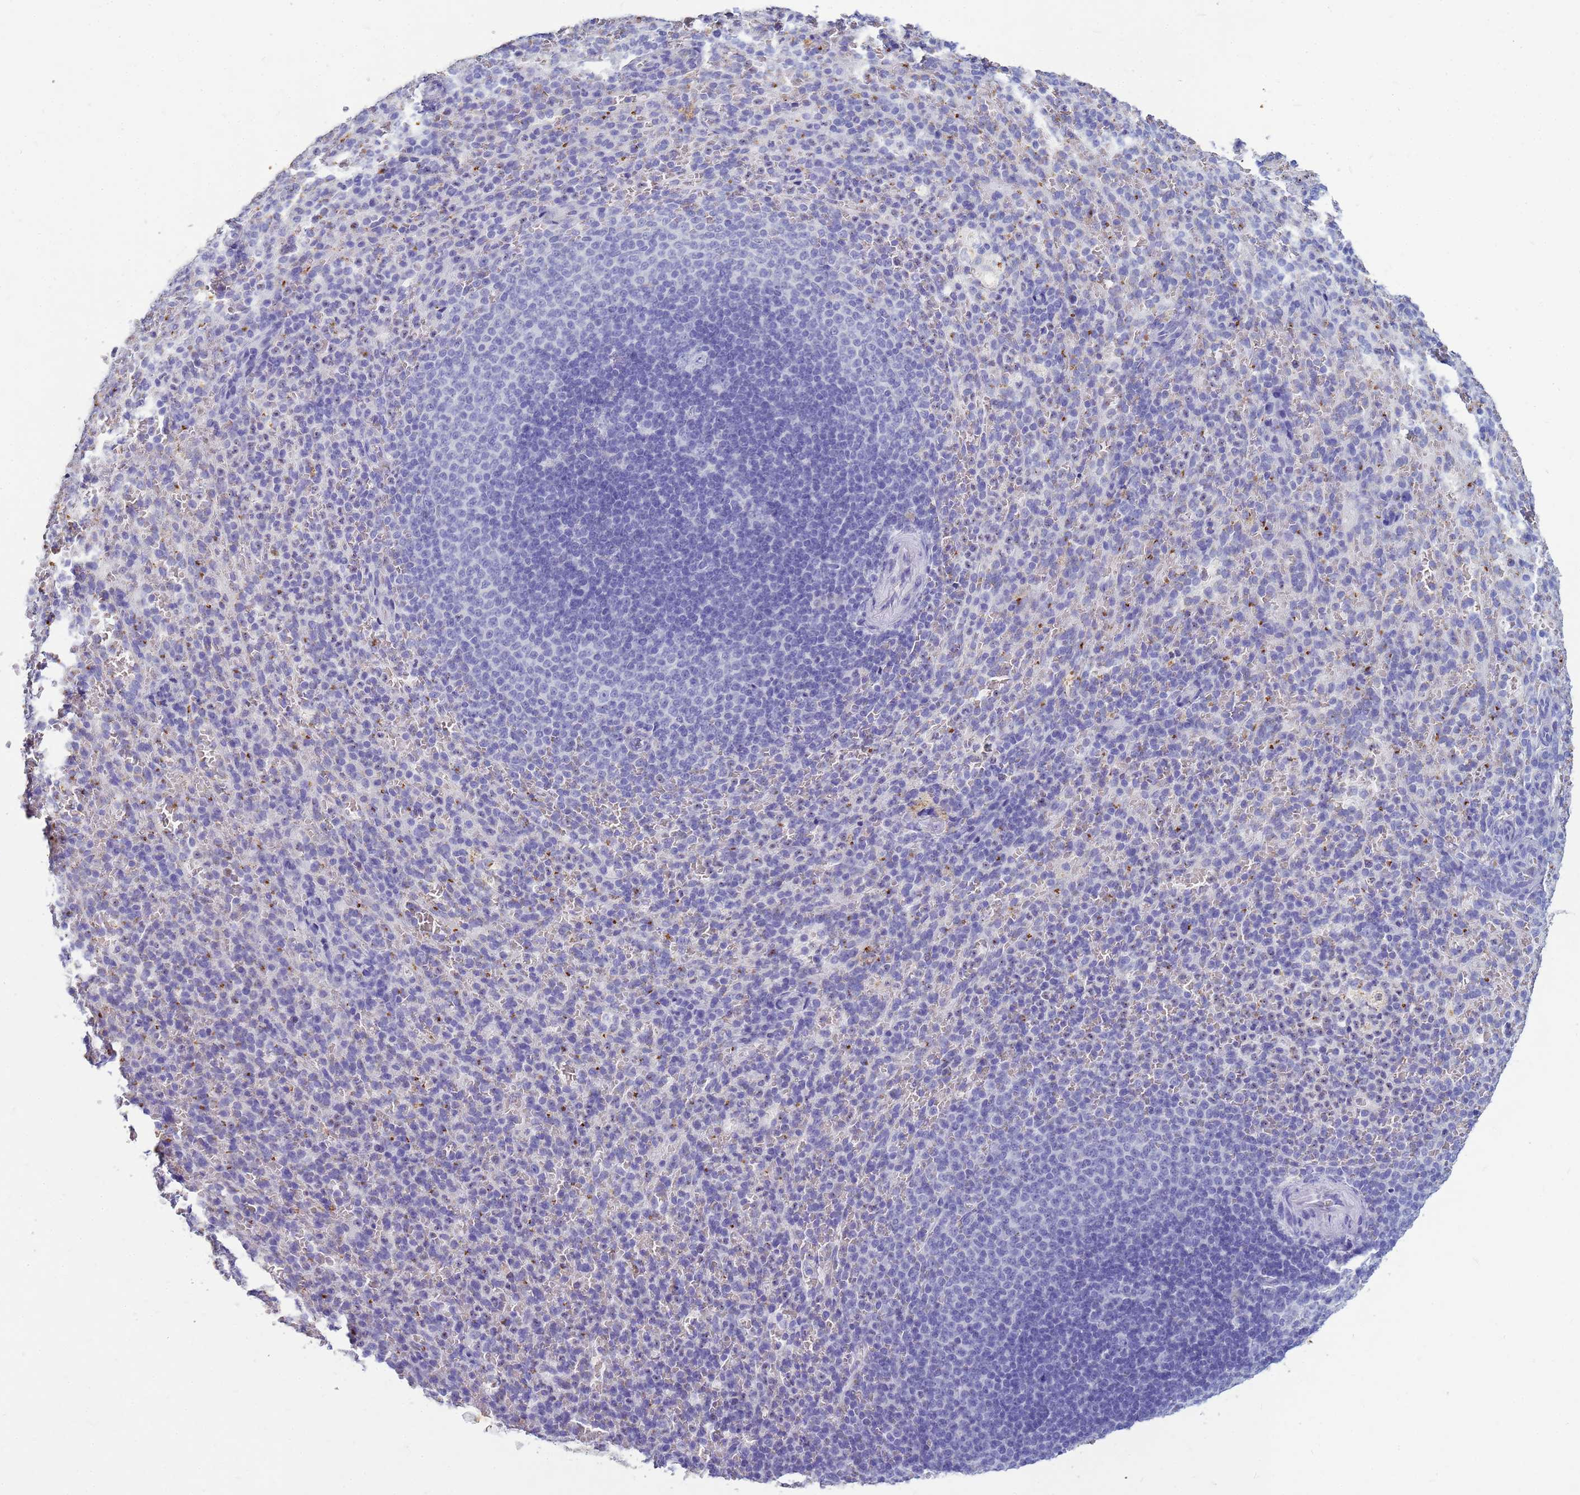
{"staining": {"intensity": "negative", "quantity": "none", "location": "none"}, "tissue": "spleen", "cell_type": "Cells in red pulp", "image_type": "normal", "snomed": [{"axis": "morphology", "description": "Normal tissue, NOS"}, {"axis": "topography", "description": "Spleen"}], "caption": "DAB immunohistochemical staining of benign human spleen reveals no significant expression in cells in red pulp.", "gene": "B3GNT8", "patient": {"sex": "female", "age": 21}}